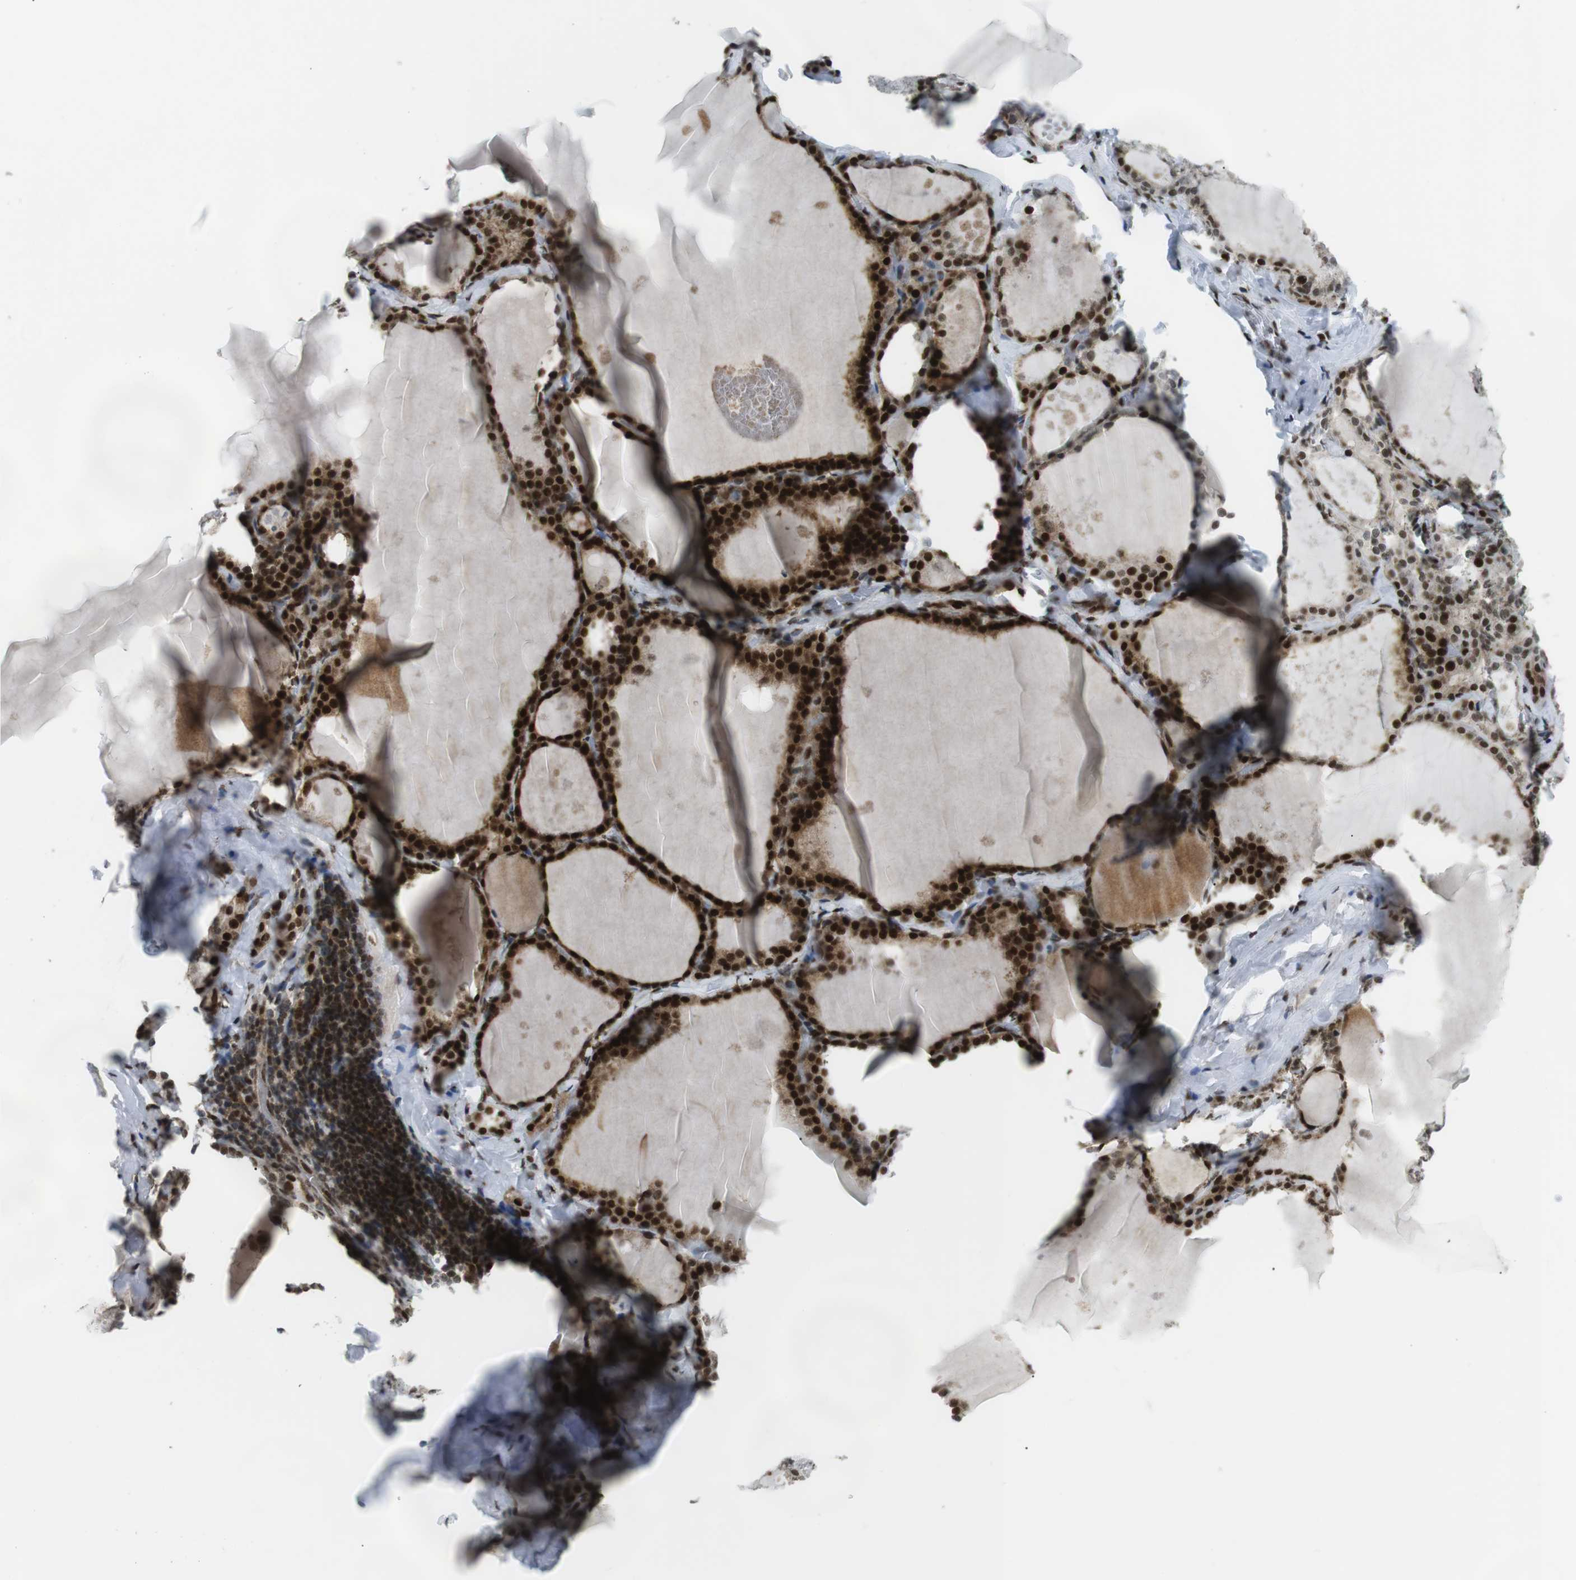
{"staining": {"intensity": "strong", "quantity": ">75%", "location": "cytoplasmic/membranous,nuclear"}, "tissue": "thyroid gland", "cell_type": "Glandular cells", "image_type": "normal", "snomed": [{"axis": "morphology", "description": "Normal tissue, NOS"}, {"axis": "topography", "description": "Thyroid gland"}], "caption": "Protein analysis of unremarkable thyroid gland exhibits strong cytoplasmic/membranous,nuclear staining in about >75% of glandular cells. (DAB IHC with brightfield microscopy, high magnification).", "gene": "CDC27", "patient": {"sex": "male", "age": 56}}